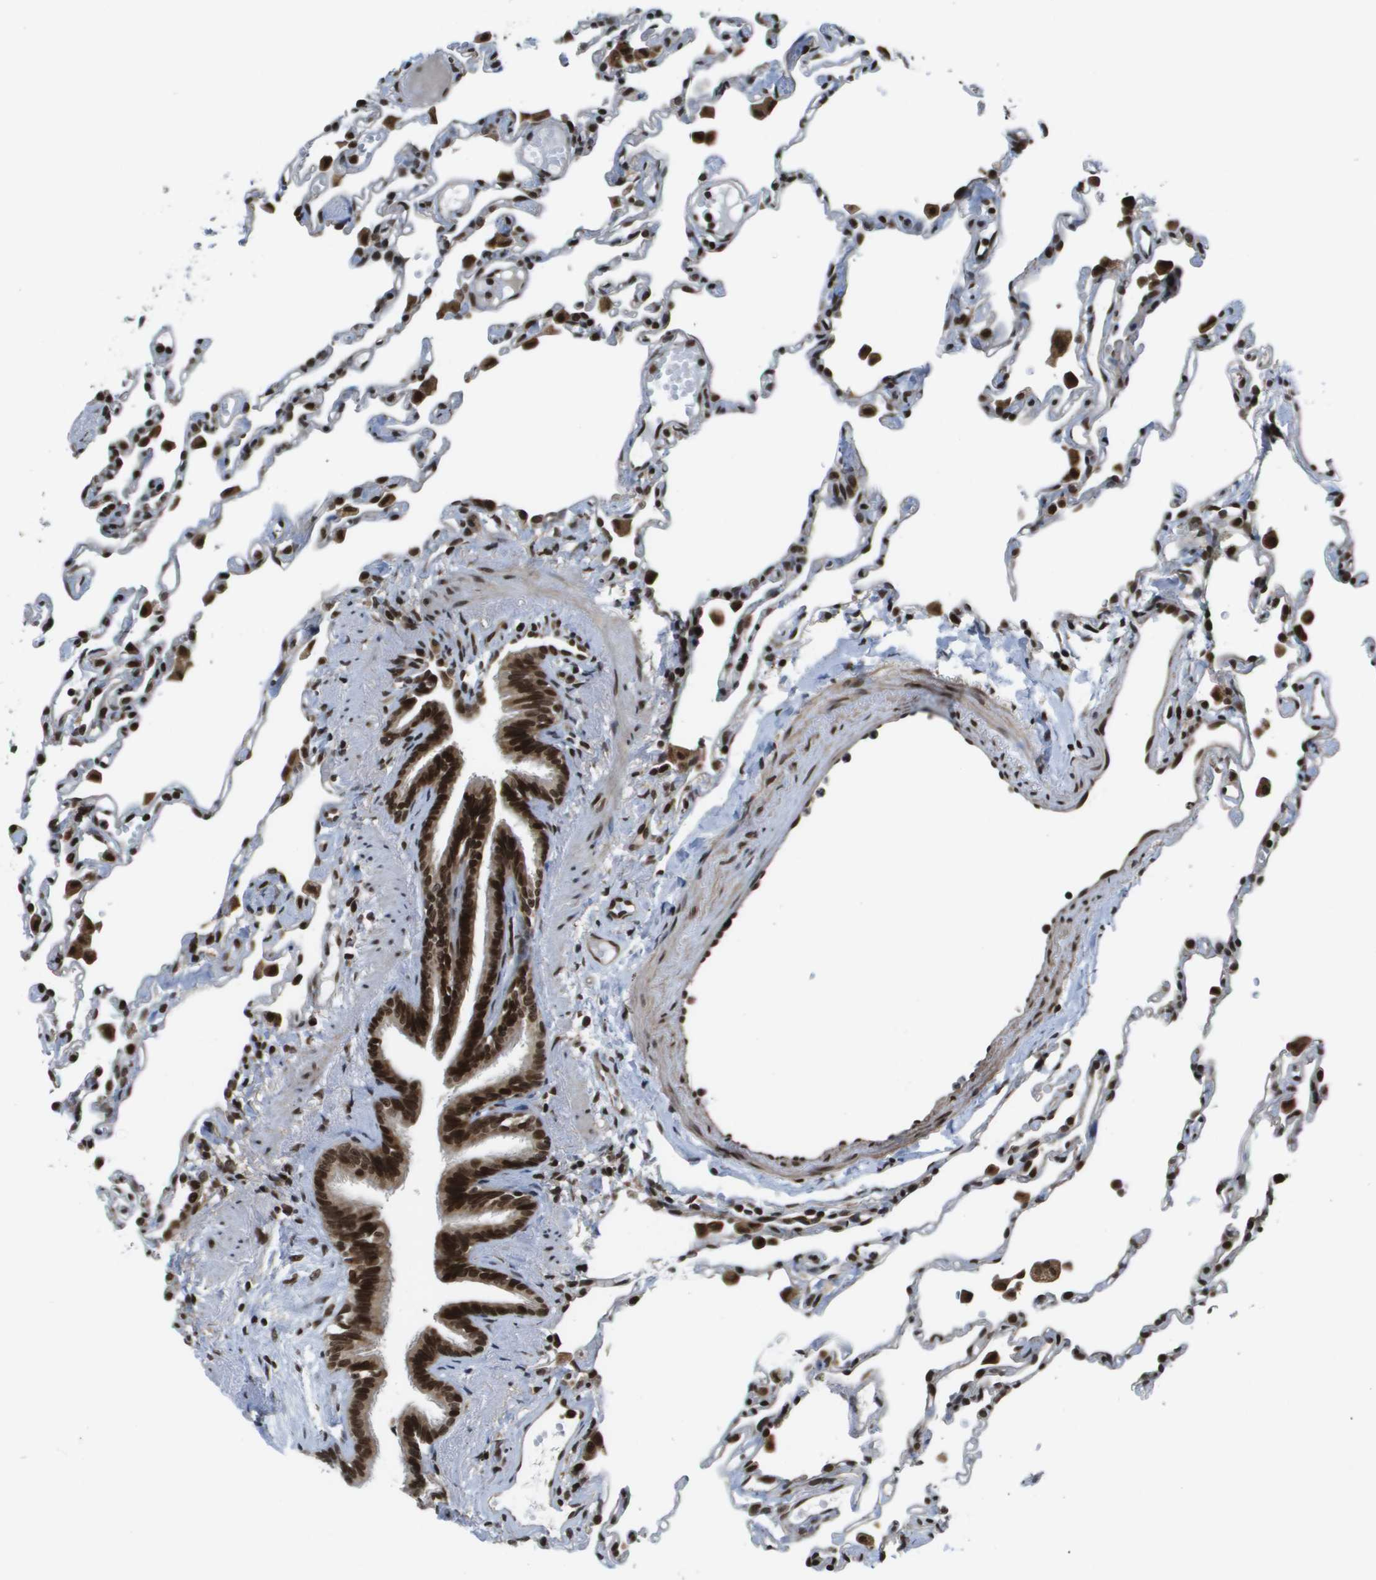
{"staining": {"intensity": "strong", "quantity": ">75%", "location": "nuclear"}, "tissue": "lung", "cell_type": "Alveolar cells", "image_type": "normal", "snomed": [{"axis": "morphology", "description": "Normal tissue, NOS"}, {"axis": "topography", "description": "Lung"}], "caption": "Human lung stained for a protein (brown) exhibits strong nuclear positive staining in approximately >75% of alveolar cells.", "gene": "RECQL4", "patient": {"sex": "female", "age": 49}}